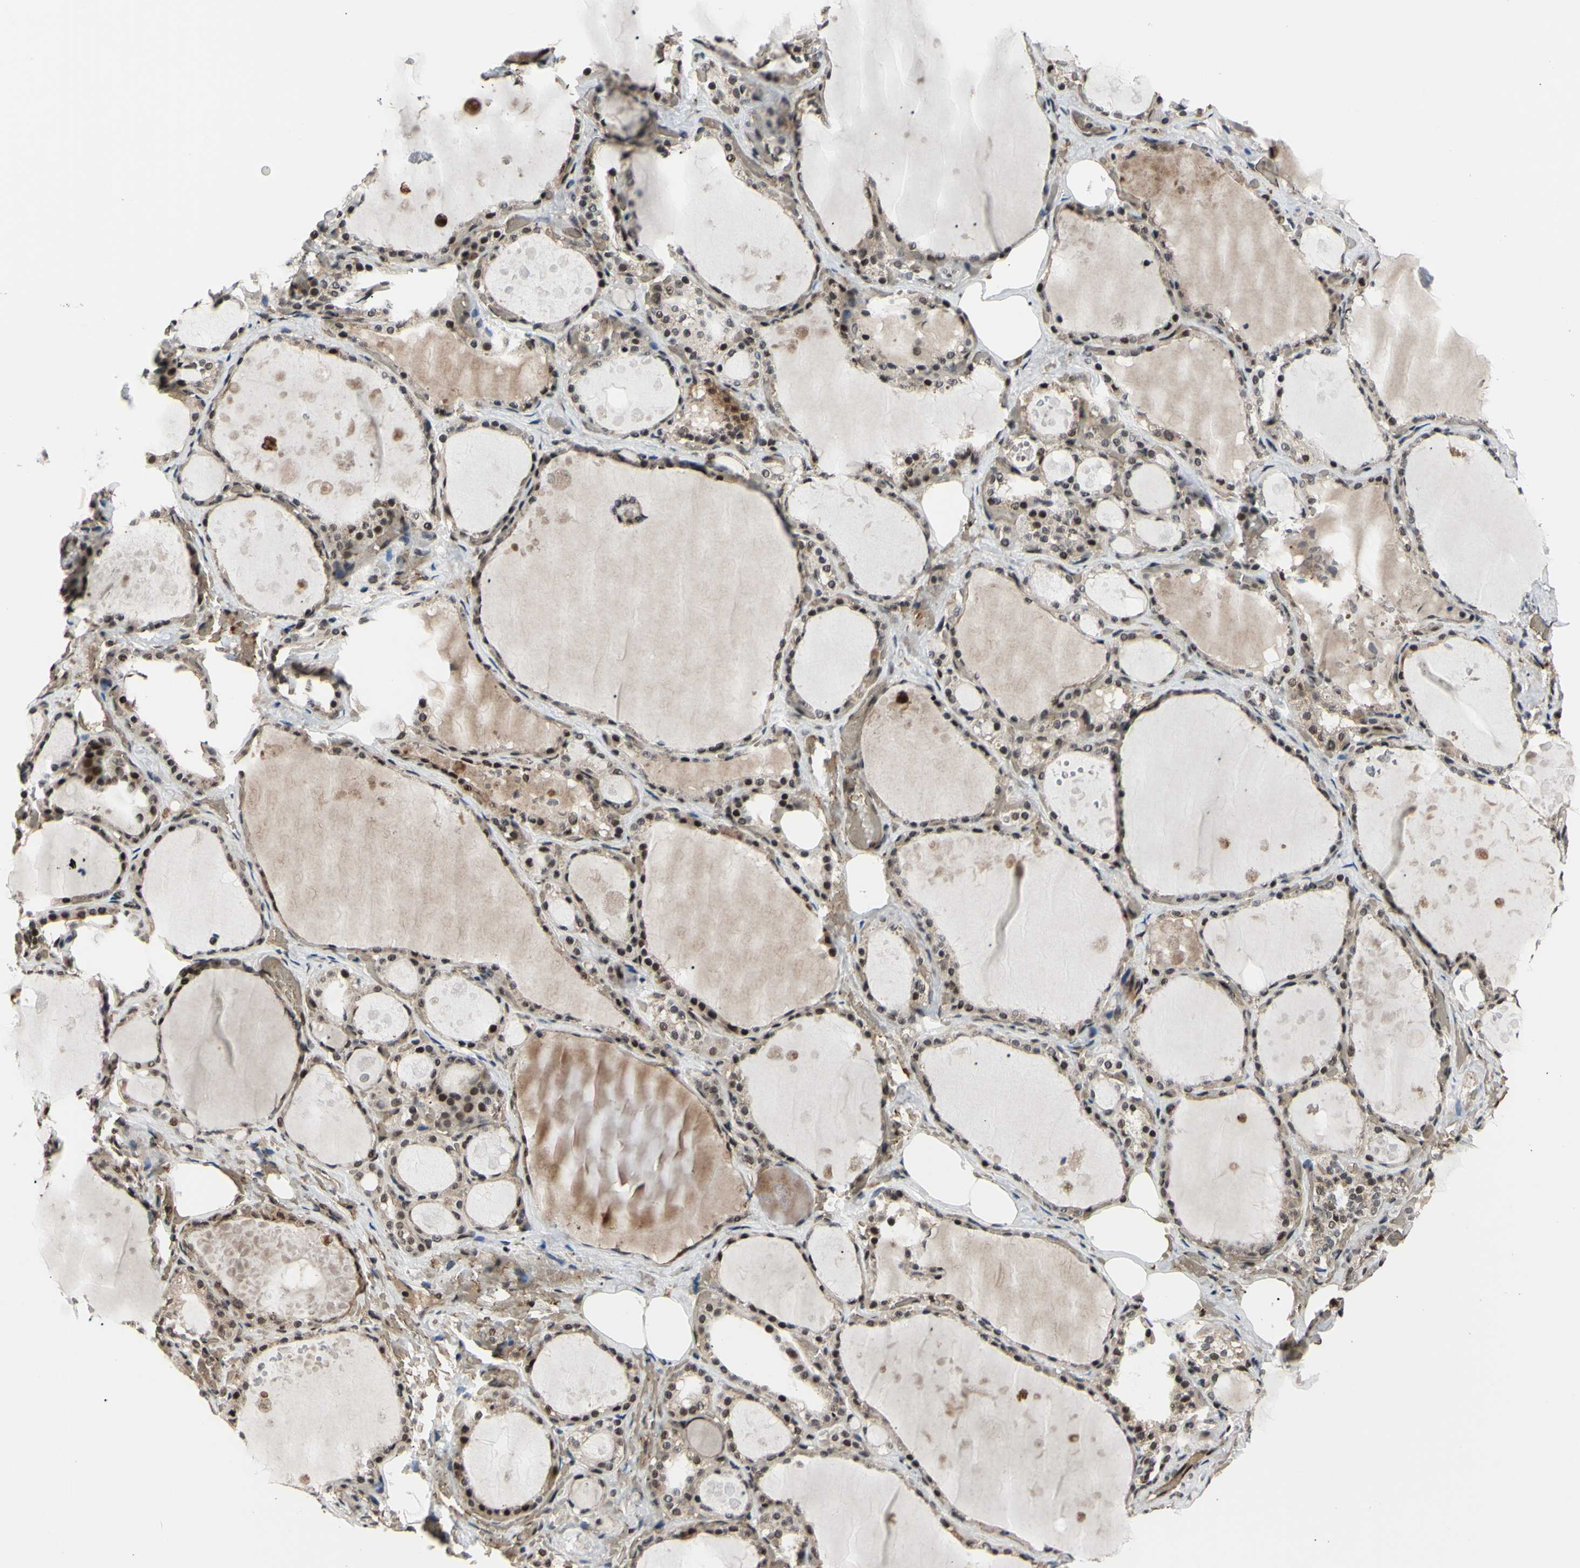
{"staining": {"intensity": "moderate", "quantity": ">75%", "location": "cytoplasmic/membranous,nuclear"}, "tissue": "thyroid gland", "cell_type": "Glandular cells", "image_type": "normal", "snomed": [{"axis": "morphology", "description": "Normal tissue, NOS"}, {"axis": "topography", "description": "Thyroid gland"}], "caption": "About >75% of glandular cells in unremarkable thyroid gland exhibit moderate cytoplasmic/membranous,nuclear protein positivity as visualized by brown immunohistochemical staining.", "gene": "THAP12", "patient": {"sex": "male", "age": 61}}